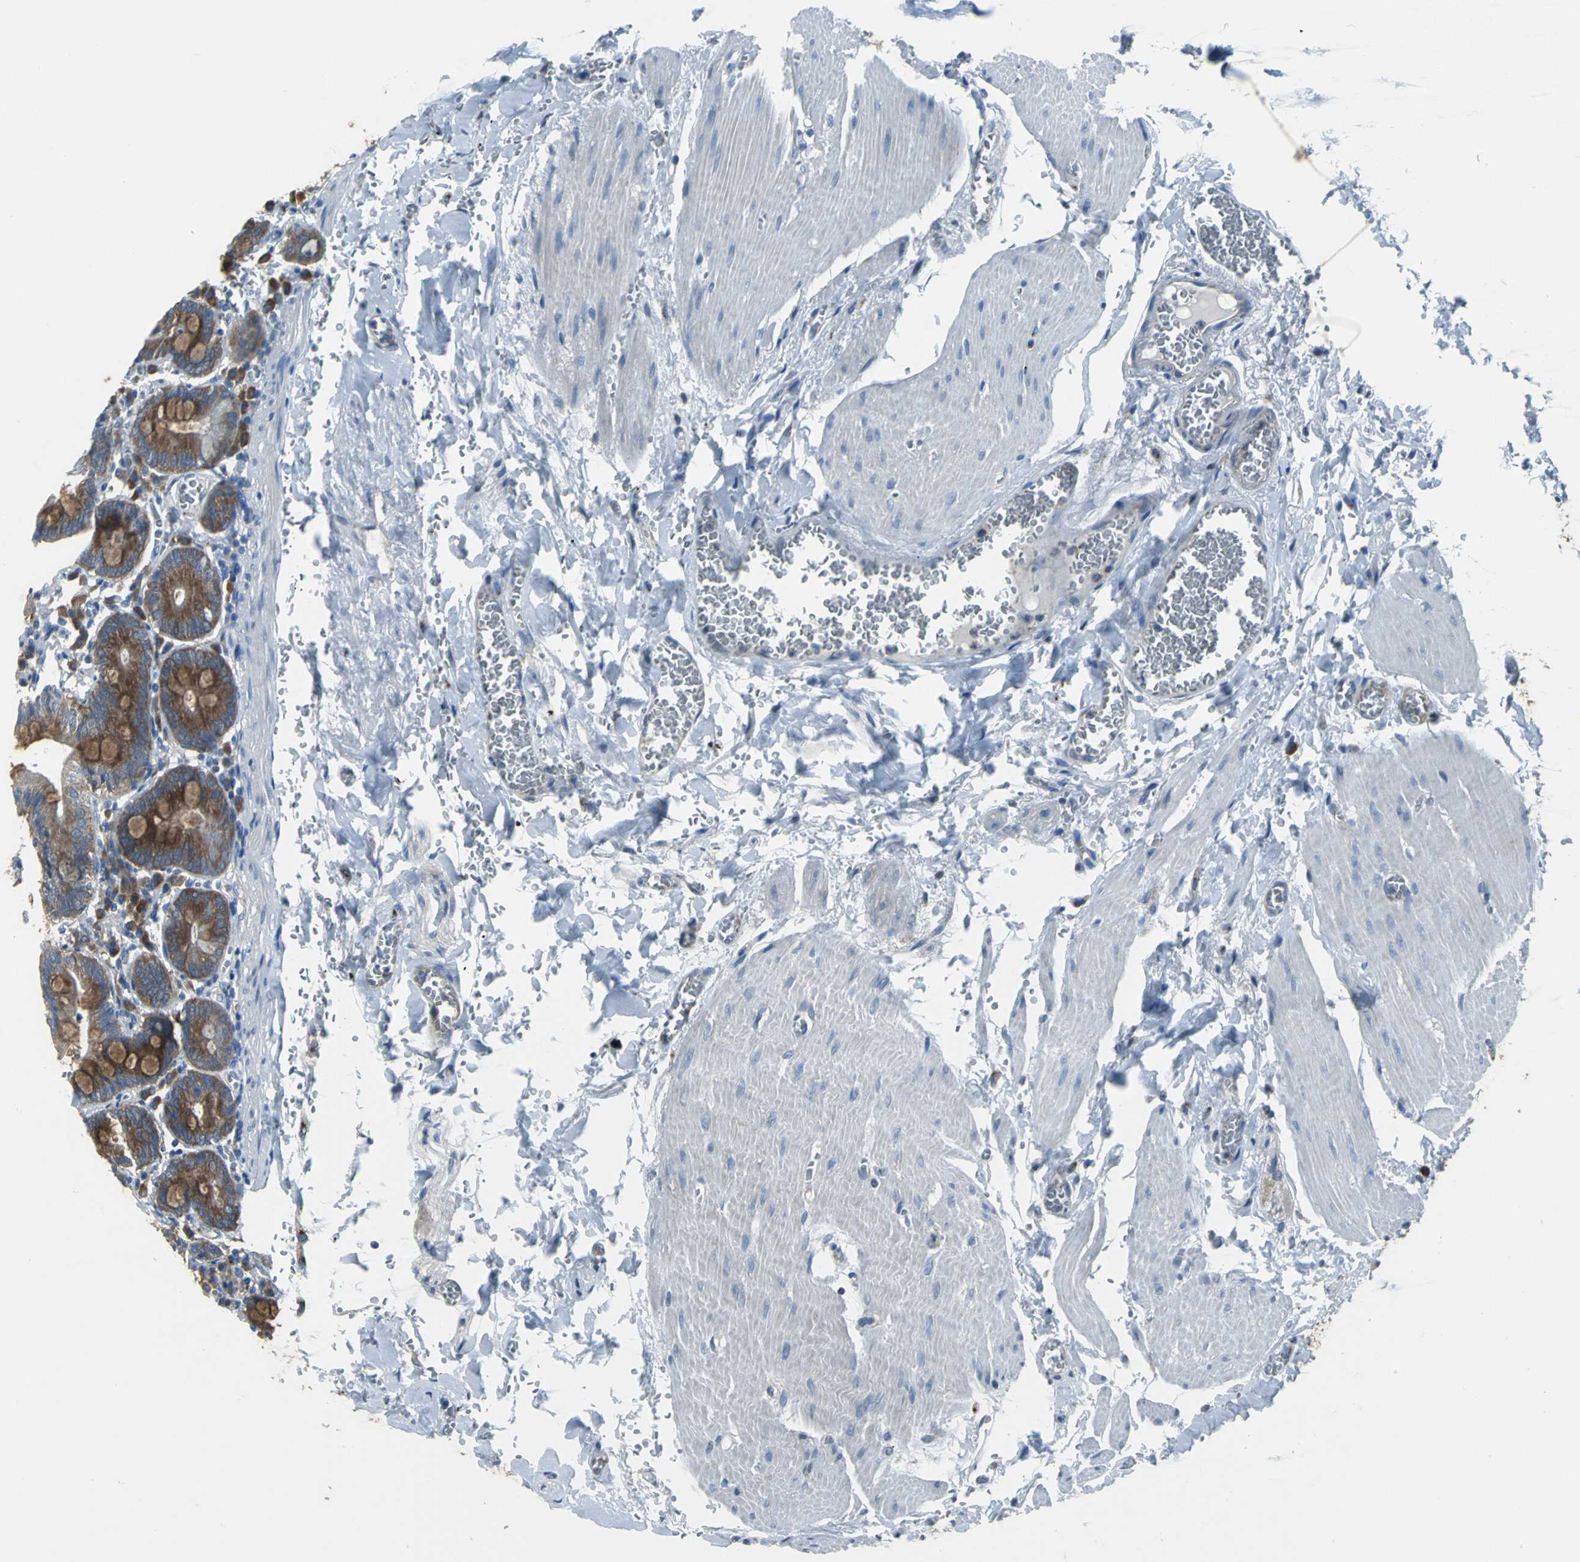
{"staining": {"intensity": "strong", "quantity": "25%-75%", "location": "cytoplasmic/membranous"}, "tissue": "small intestine", "cell_type": "Glandular cells", "image_type": "normal", "snomed": [{"axis": "morphology", "description": "Normal tissue, NOS"}, {"axis": "topography", "description": "Small intestine"}], "caption": "Immunohistochemistry image of normal small intestine: human small intestine stained using IHC shows high levels of strong protein expression localized specifically in the cytoplasmic/membranous of glandular cells, appearing as a cytoplasmic/membranous brown color.", "gene": "EIF5A", "patient": {"sex": "male", "age": 71}}